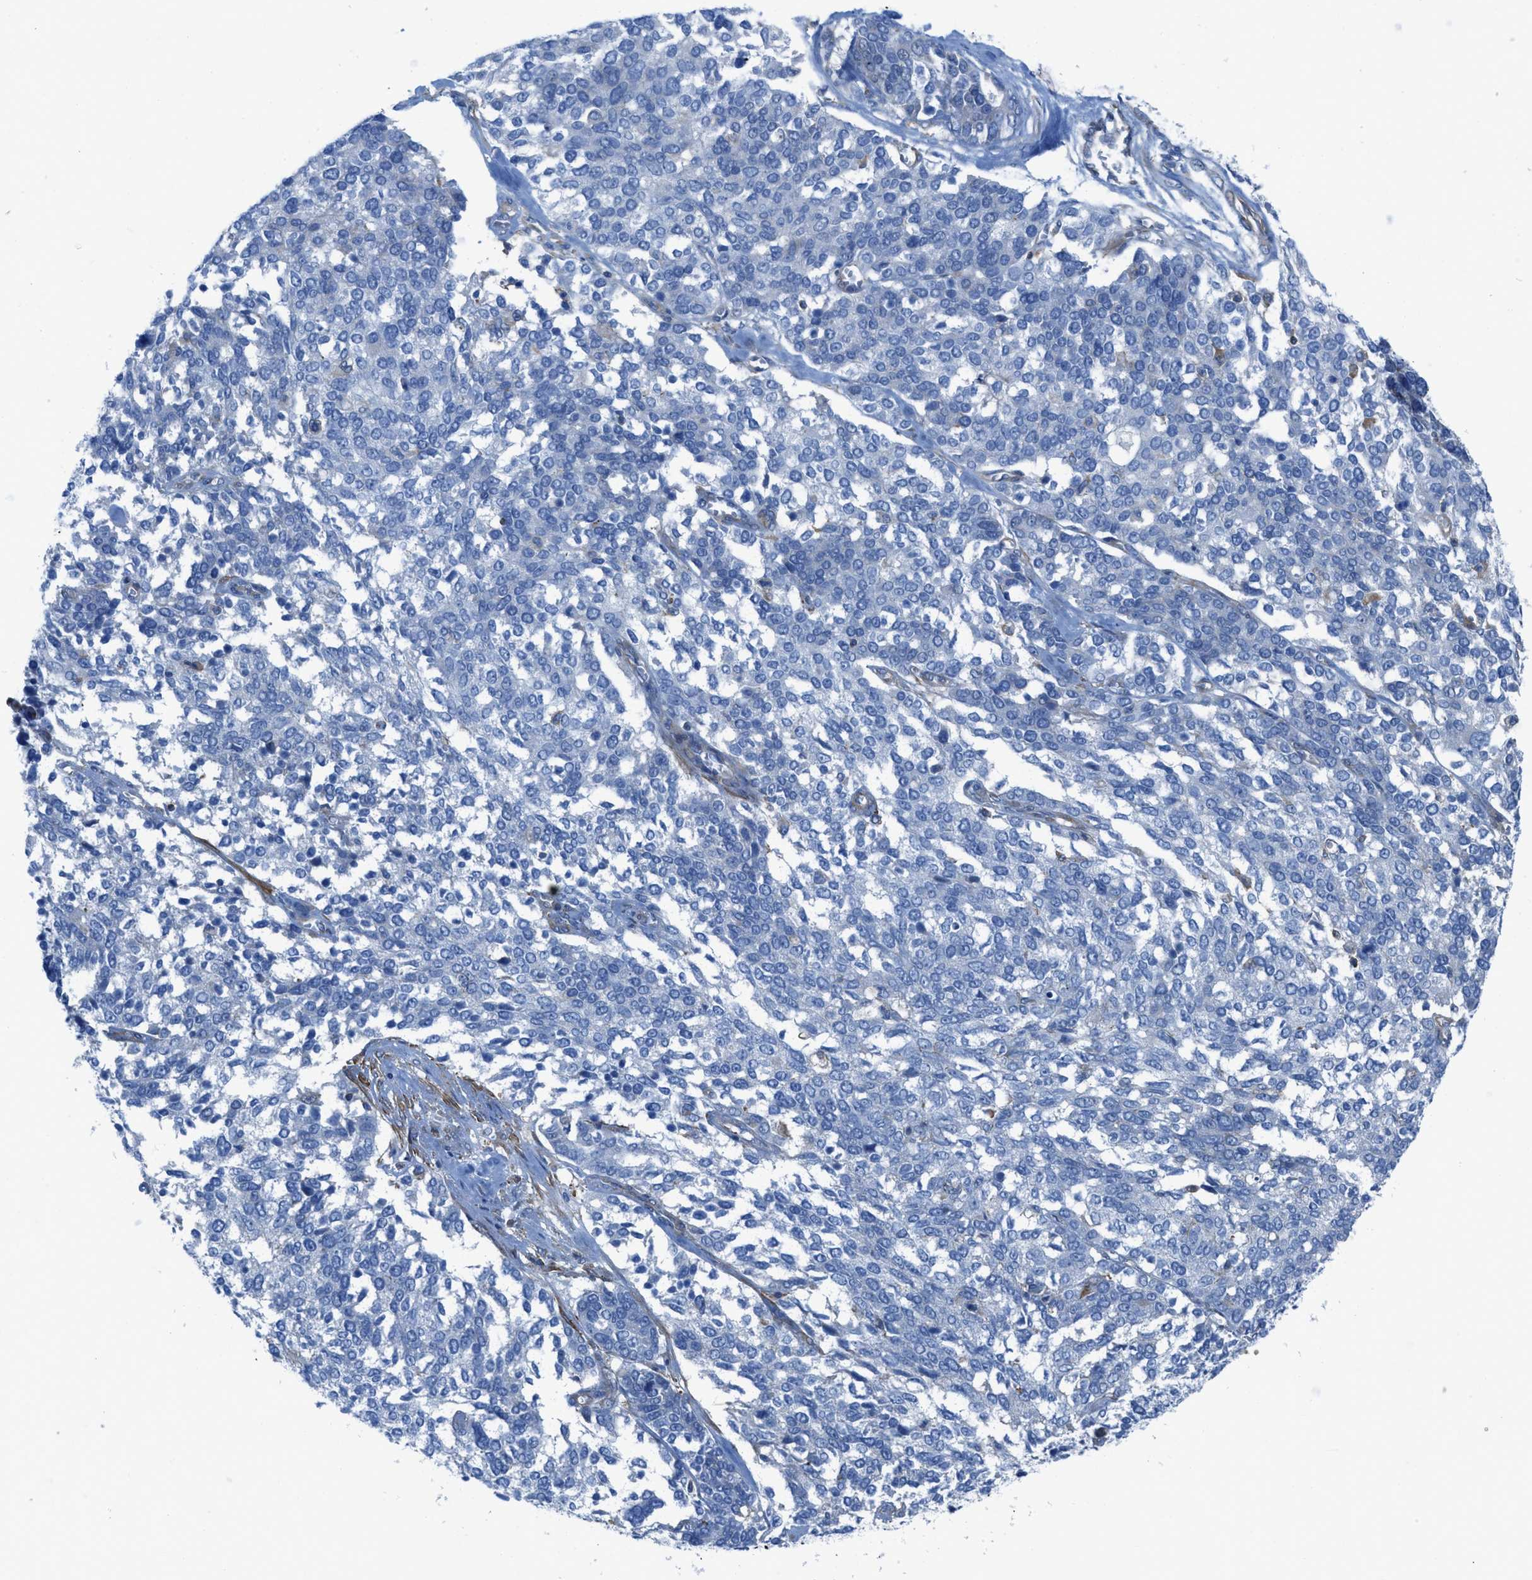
{"staining": {"intensity": "negative", "quantity": "none", "location": "none"}, "tissue": "ovarian cancer", "cell_type": "Tumor cells", "image_type": "cancer", "snomed": [{"axis": "morphology", "description": "Cystadenocarcinoma, serous, NOS"}, {"axis": "topography", "description": "Ovary"}], "caption": "Tumor cells show no significant positivity in ovarian cancer (serous cystadenocarcinoma). (Brightfield microscopy of DAB (3,3'-diaminobenzidine) immunohistochemistry (IHC) at high magnification).", "gene": "KCNH7", "patient": {"sex": "female", "age": 44}}